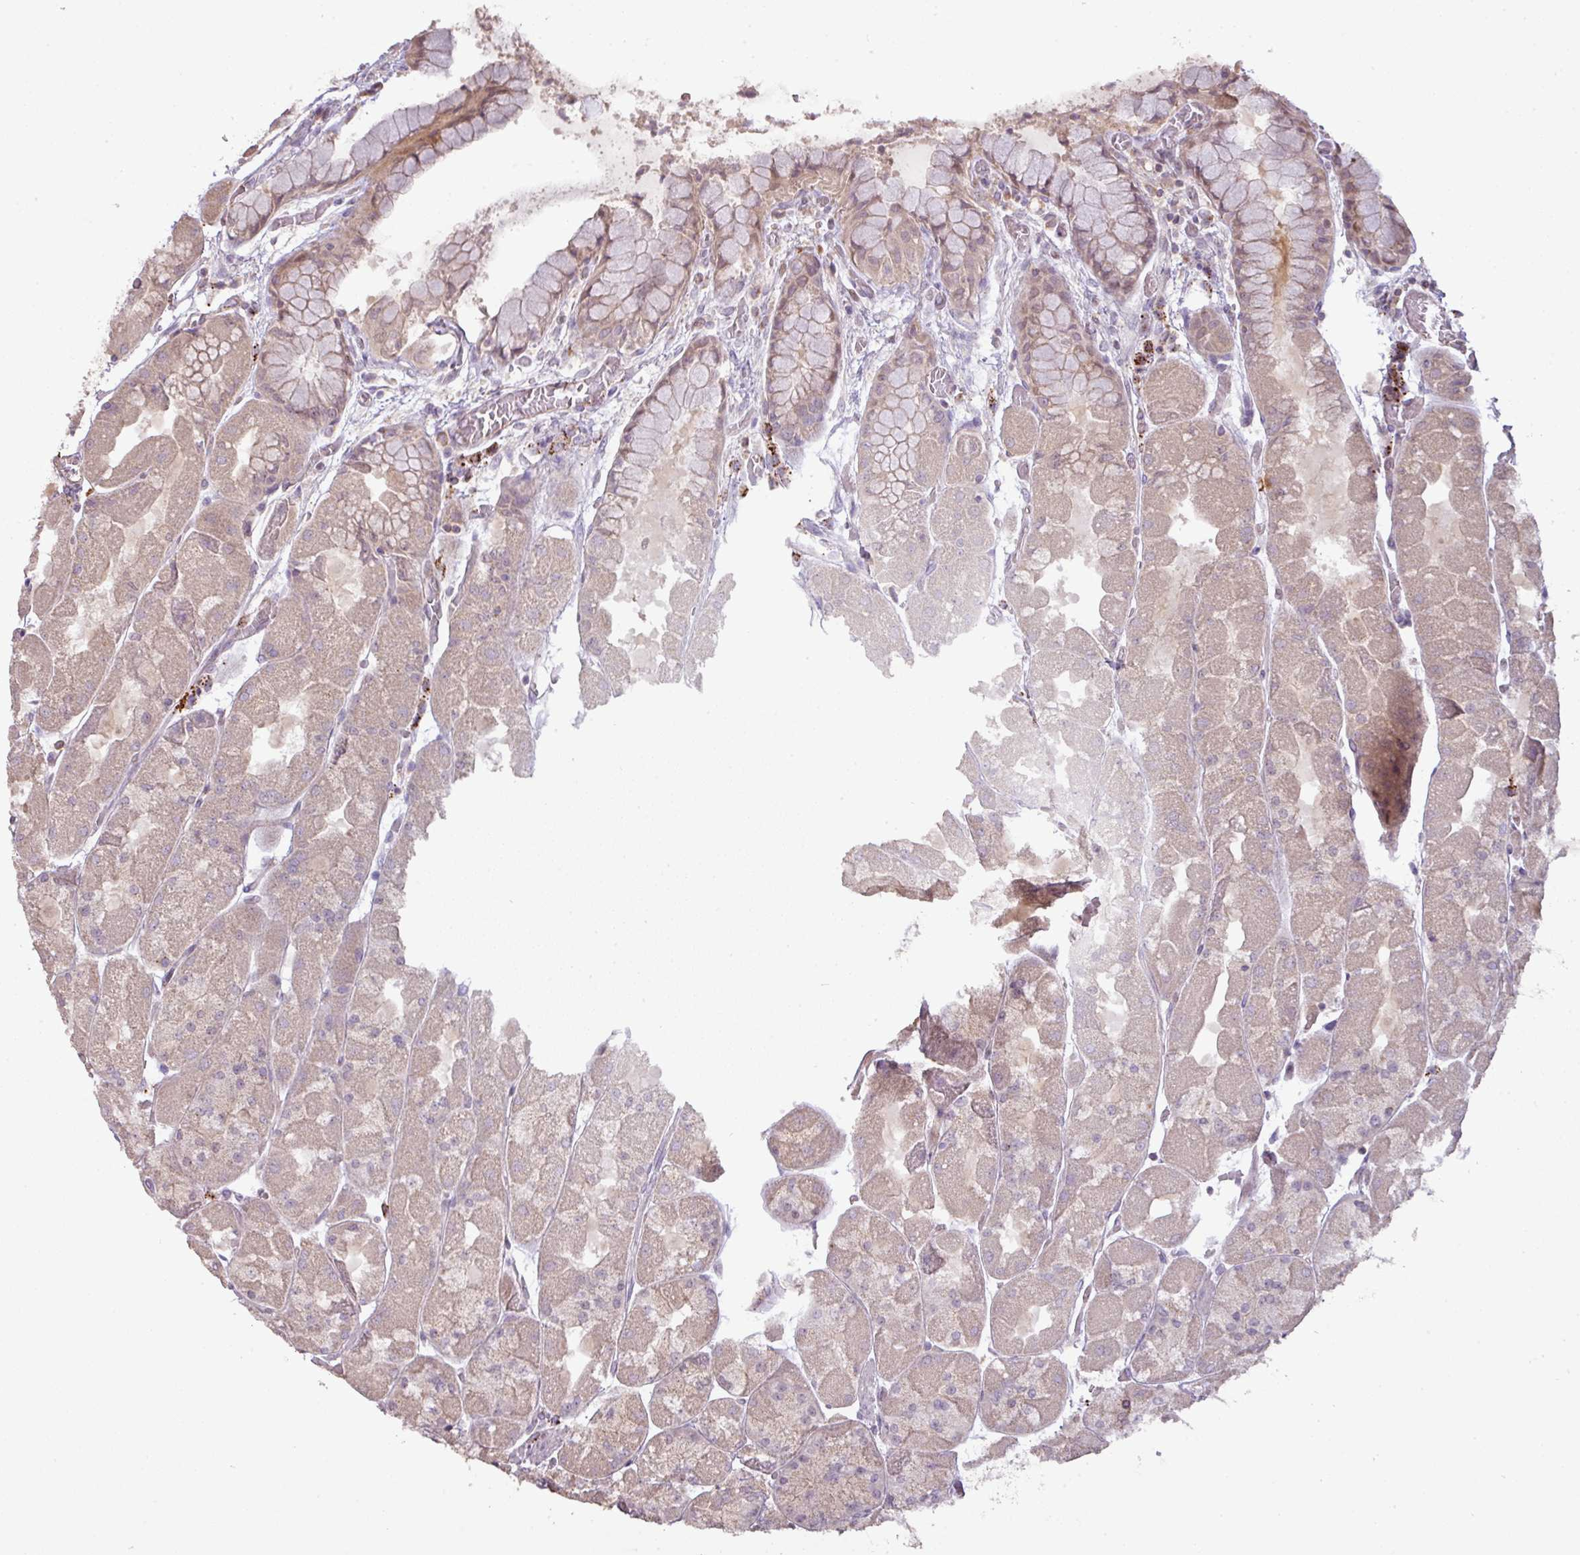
{"staining": {"intensity": "moderate", "quantity": "25%-75%", "location": "cytoplasmic/membranous,nuclear"}, "tissue": "stomach", "cell_type": "Glandular cells", "image_type": "normal", "snomed": [{"axis": "morphology", "description": "Normal tissue, NOS"}, {"axis": "topography", "description": "Stomach"}], "caption": "Immunohistochemical staining of normal stomach reveals 25%-75% levels of moderate cytoplasmic/membranous,nuclear protein positivity in approximately 25%-75% of glandular cells. (DAB = brown stain, brightfield microscopy at high magnification).", "gene": "CXCR5", "patient": {"sex": "female", "age": 61}}